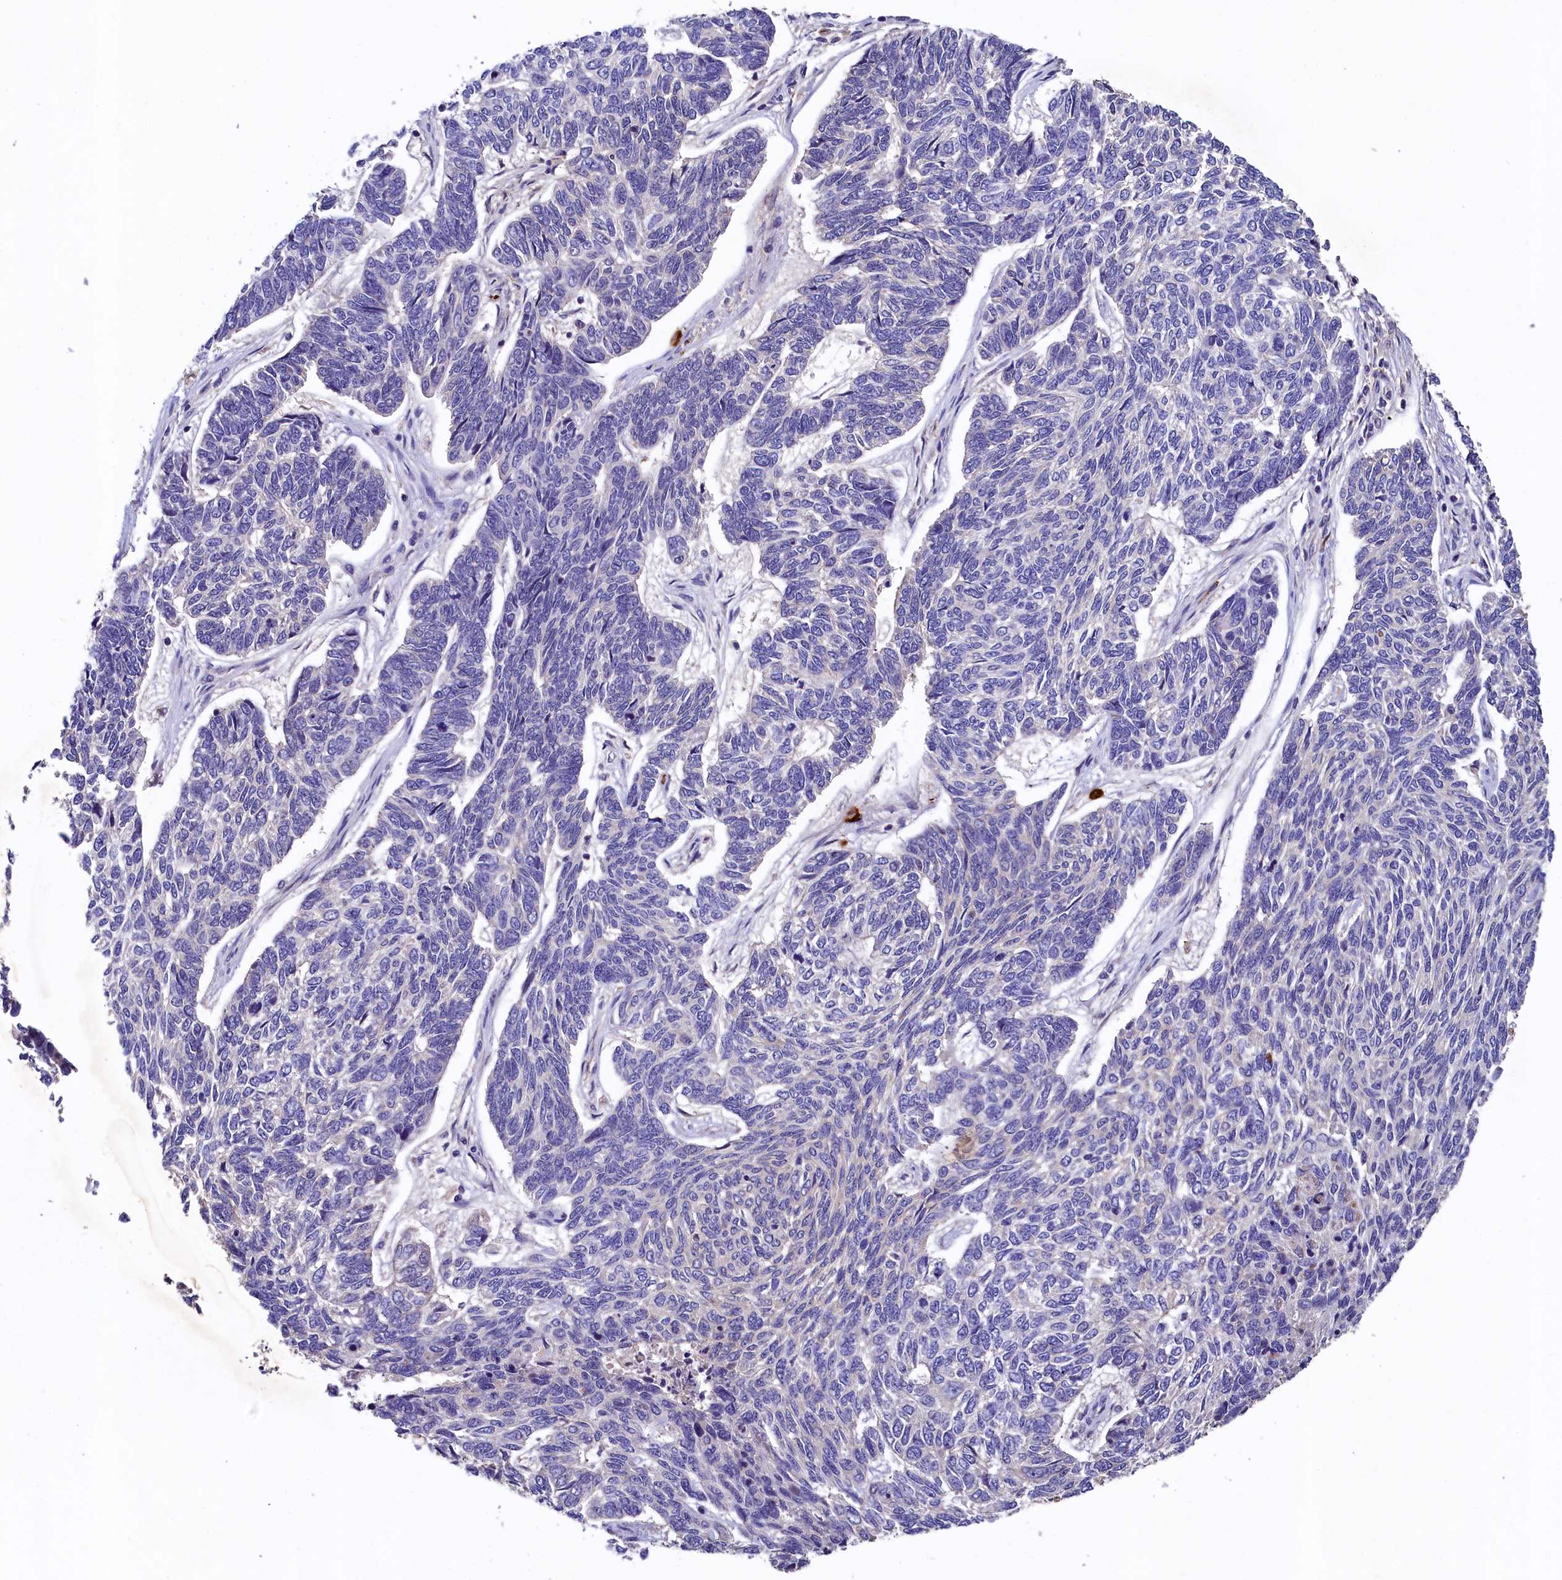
{"staining": {"intensity": "negative", "quantity": "none", "location": "none"}, "tissue": "skin cancer", "cell_type": "Tumor cells", "image_type": "cancer", "snomed": [{"axis": "morphology", "description": "Basal cell carcinoma"}, {"axis": "topography", "description": "Skin"}], "caption": "An image of human basal cell carcinoma (skin) is negative for staining in tumor cells.", "gene": "EPS8L2", "patient": {"sex": "female", "age": 65}}